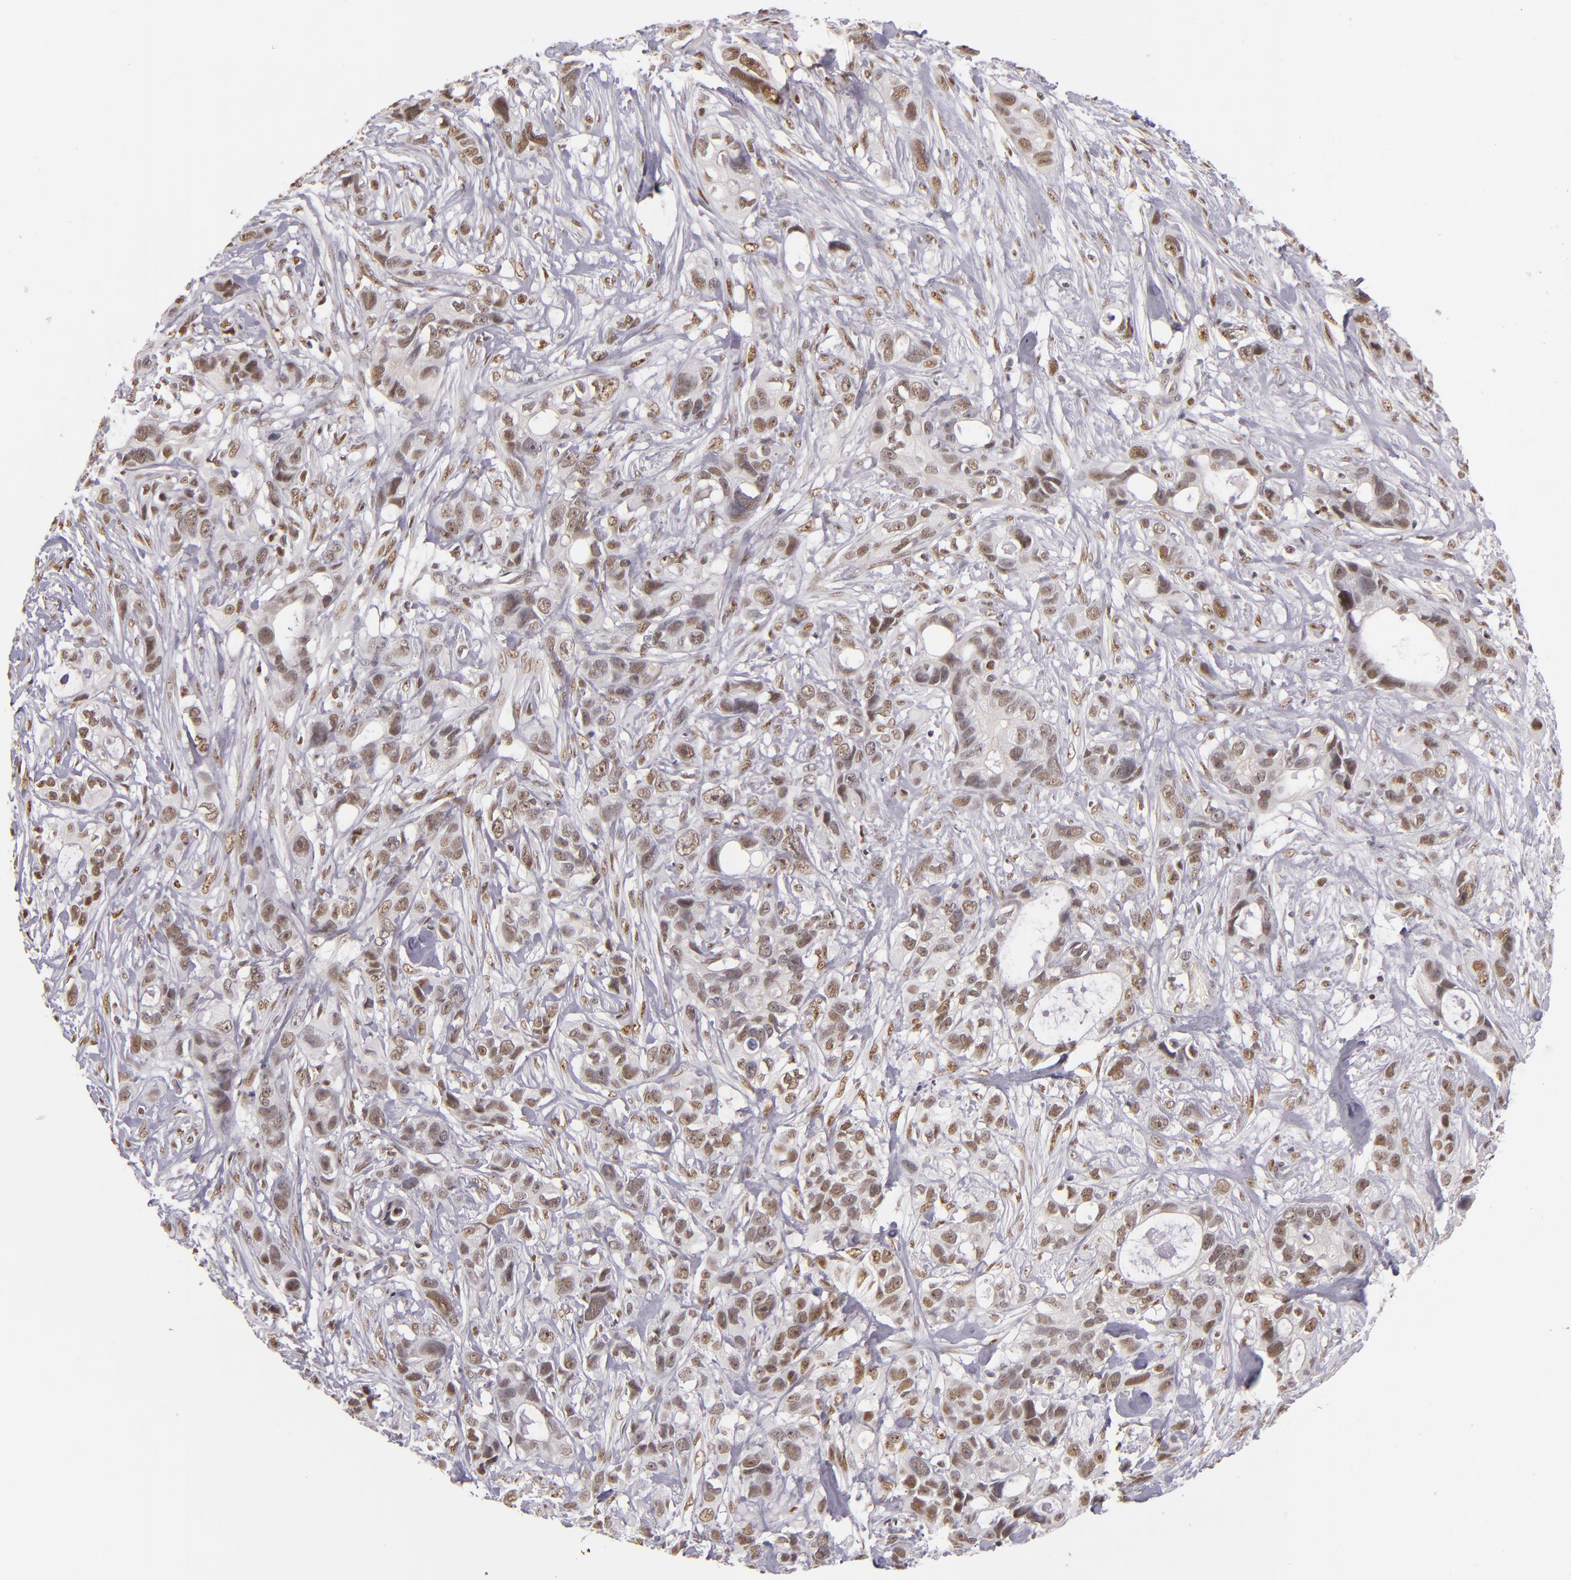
{"staining": {"intensity": "moderate", "quantity": ">75%", "location": "nuclear"}, "tissue": "stomach cancer", "cell_type": "Tumor cells", "image_type": "cancer", "snomed": [{"axis": "morphology", "description": "Adenocarcinoma, NOS"}, {"axis": "topography", "description": "Stomach, upper"}], "caption": "Adenocarcinoma (stomach) tissue demonstrates moderate nuclear positivity in approximately >75% of tumor cells, visualized by immunohistochemistry.", "gene": "NCOR2", "patient": {"sex": "male", "age": 47}}